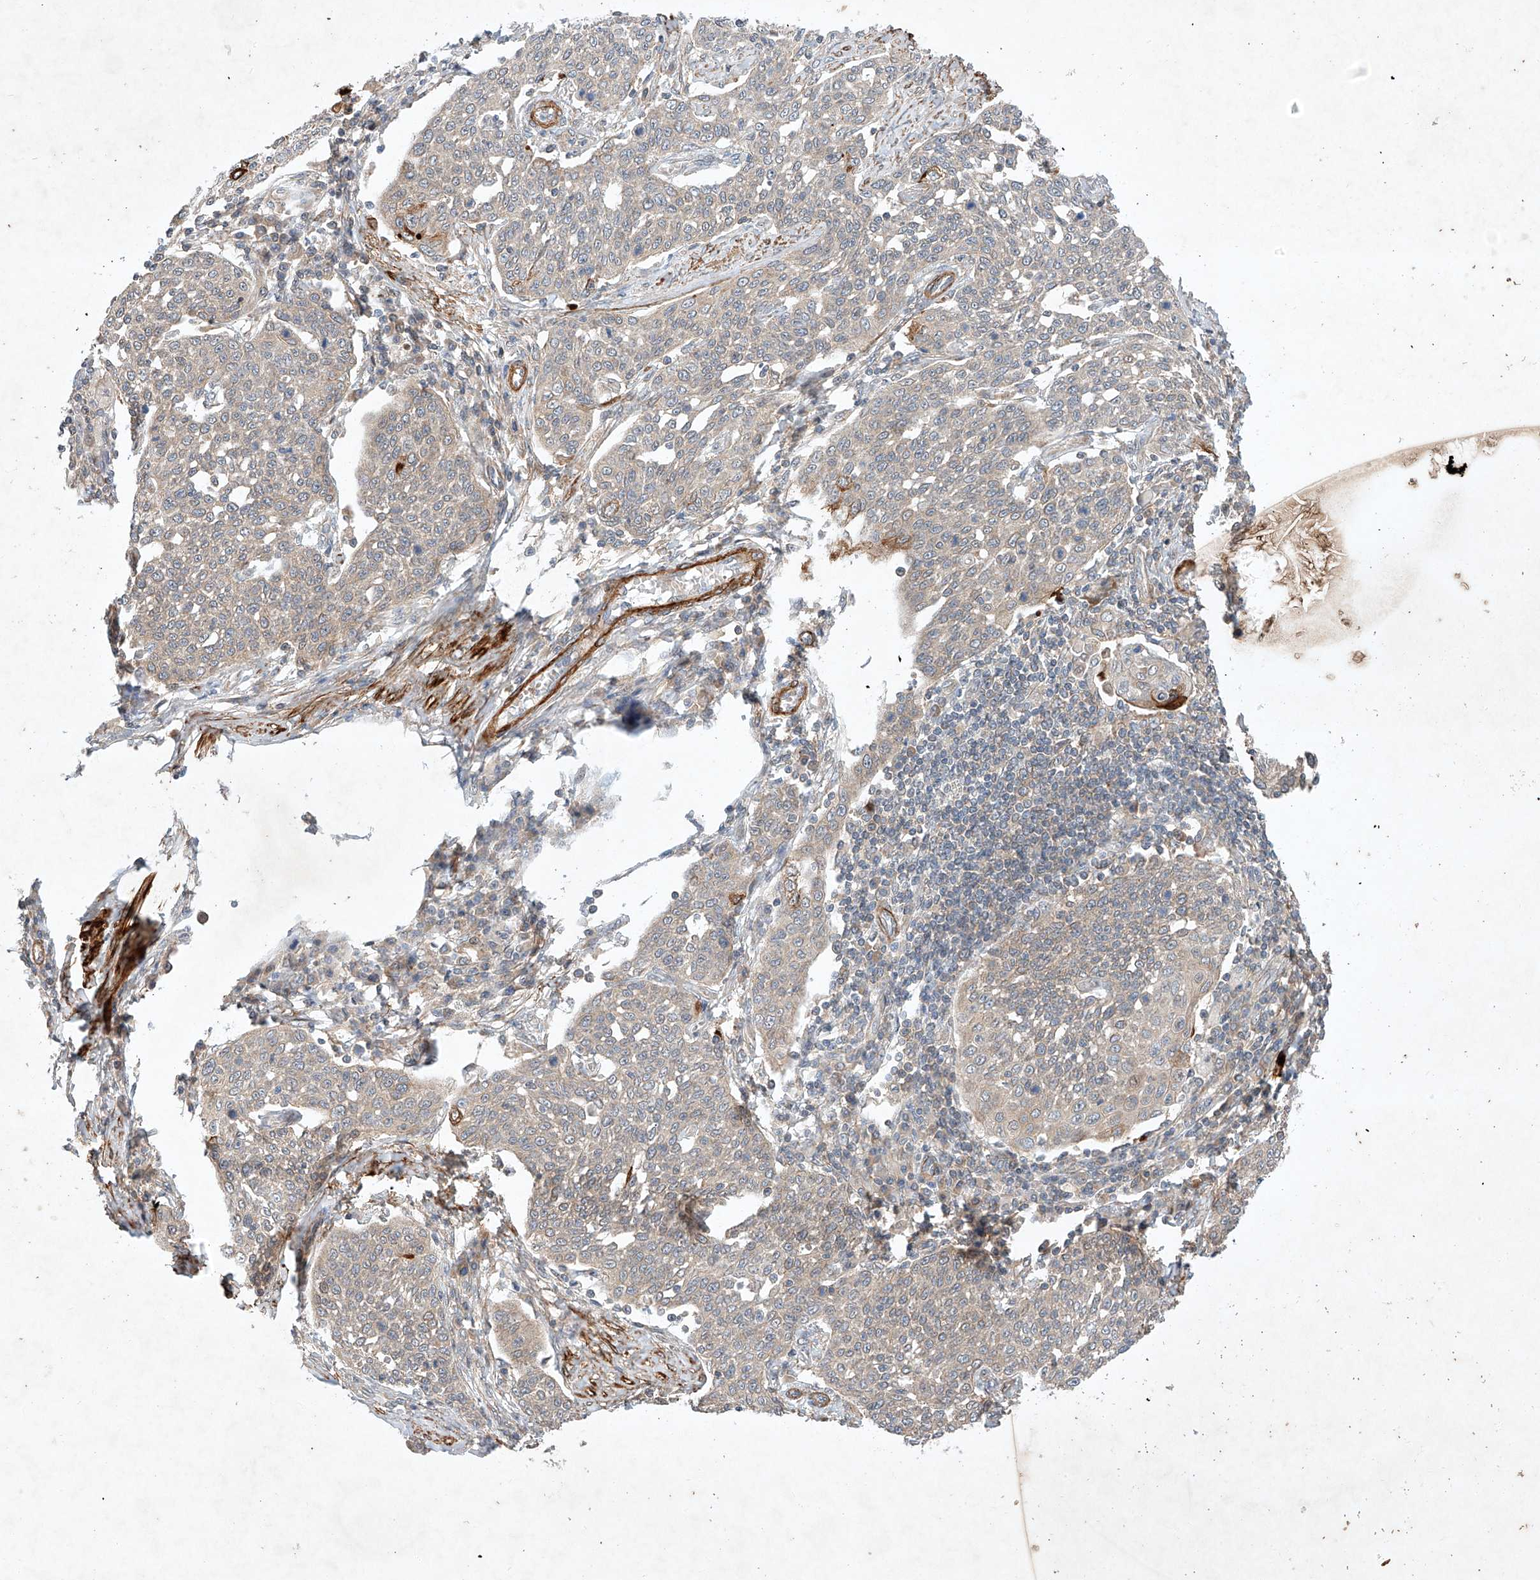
{"staining": {"intensity": "negative", "quantity": "none", "location": "none"}, "tissue": "cervical cancer", "cell_type": "Tumor cells", "image_type": "cancer", "snomed": [{"axis": "morphology", "description": "Squamous cell carcinoma, NOS"}, {"axis": "topography", "description": "Cervix"}], "caption": "A high-resolution image shows IHC staining of cervical cancer (squamous cell carcinoma), which displays no significant staining in tumor cells.", "gene": "ARHGAP33", "patient": {"sex": "female", "age": 34}}